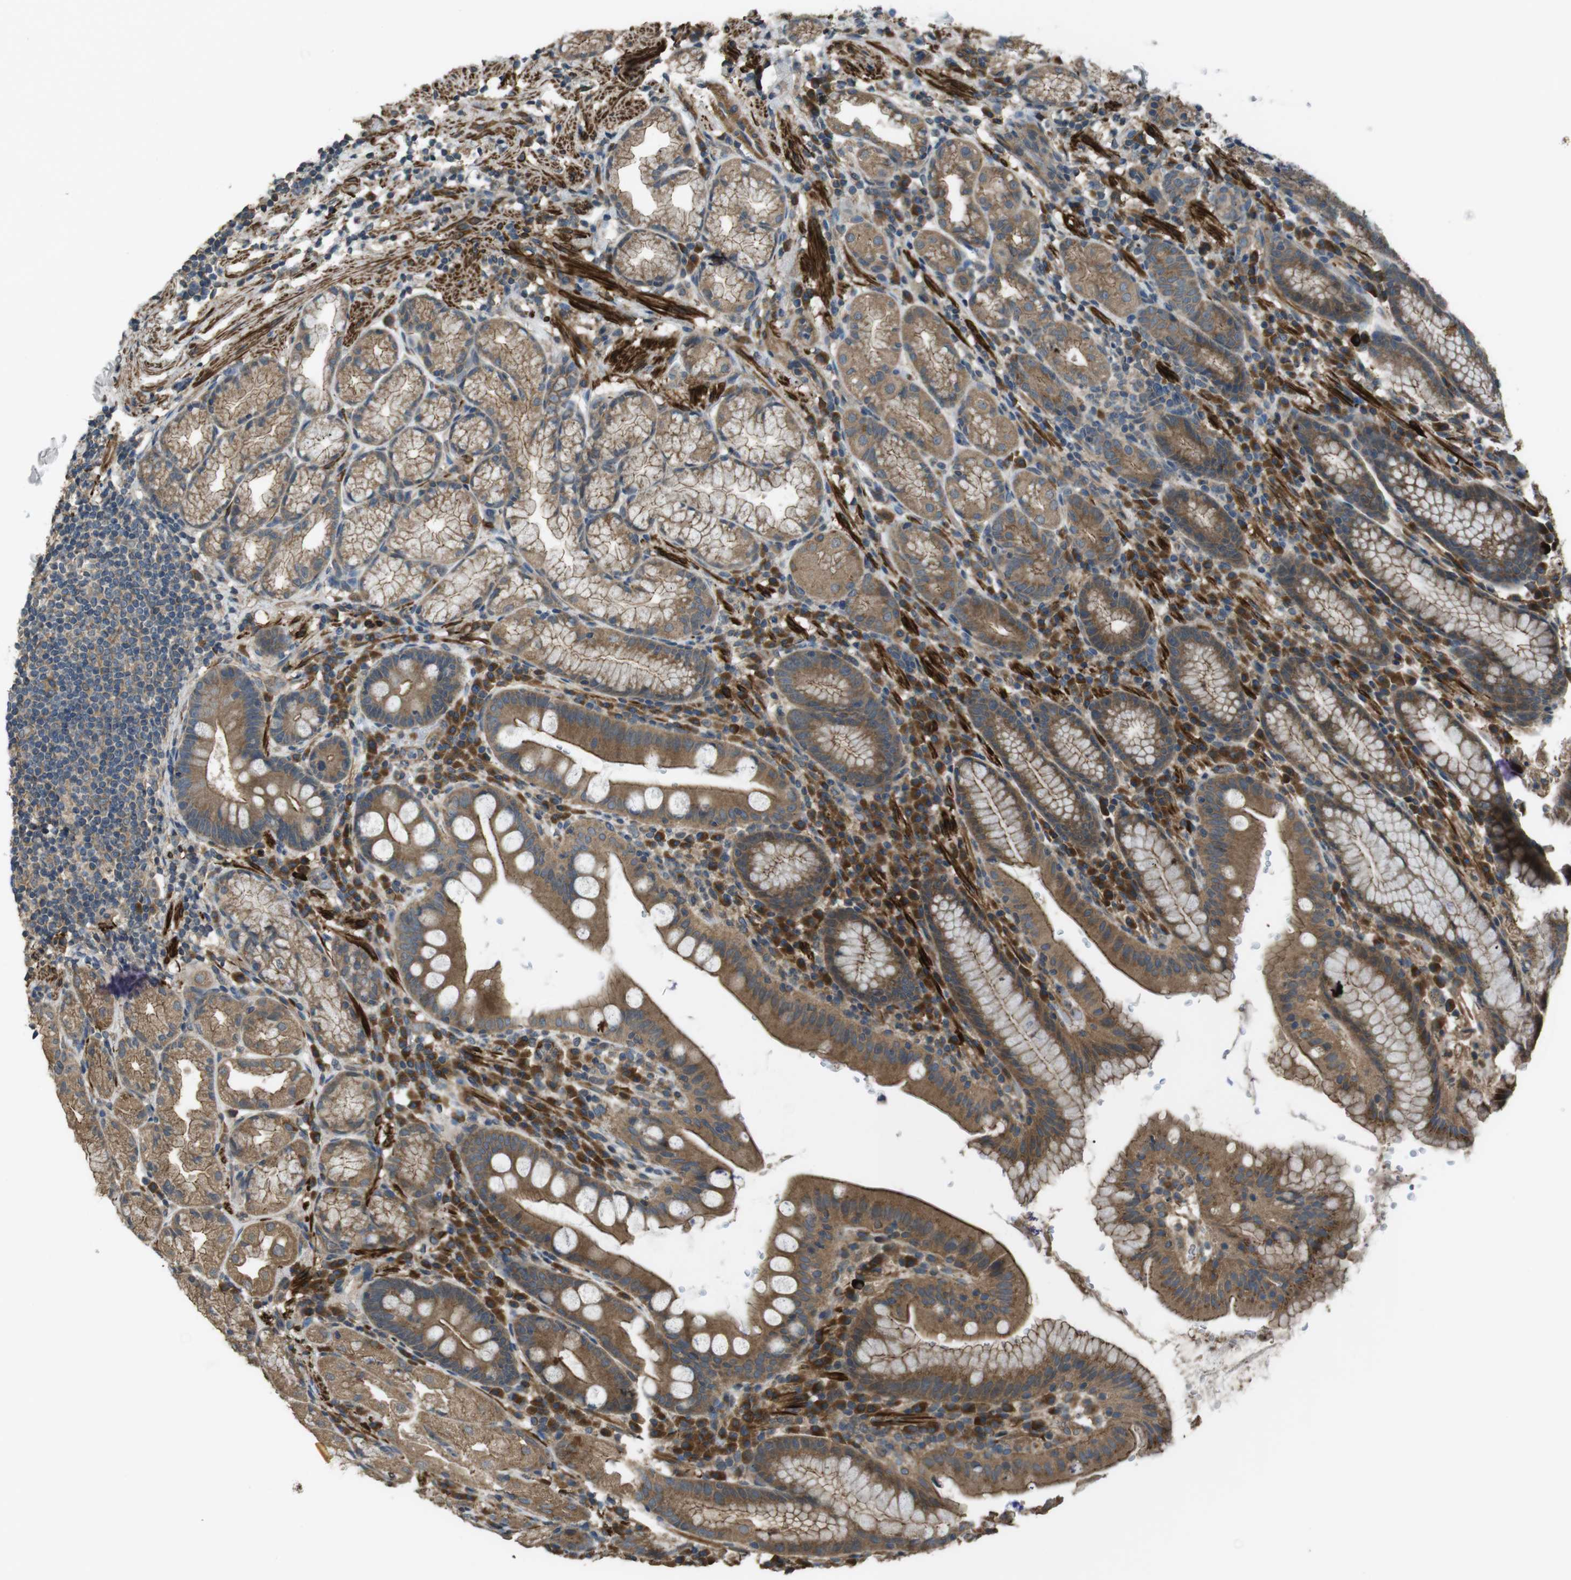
{"staining": {"intensity": "moderate", "quantity": ">75%", "location": "cytoplasmic/membranous"}, "tissue": "stomach", "cell_type": "Glandular cells", "image_type": "normal", "snomed": [{"axis": "morphology", "description": "Normal tissue, NOS"}, {"axis": "topography", "description": "Stomach, lower"}], "caption": "Glandular cells show moderate cytoplasmic/membranous expression in approximately >75% of cells in unremarkable stomach.", "gene": "FUT2", "patient": {"sex": "male", "age": 52}}